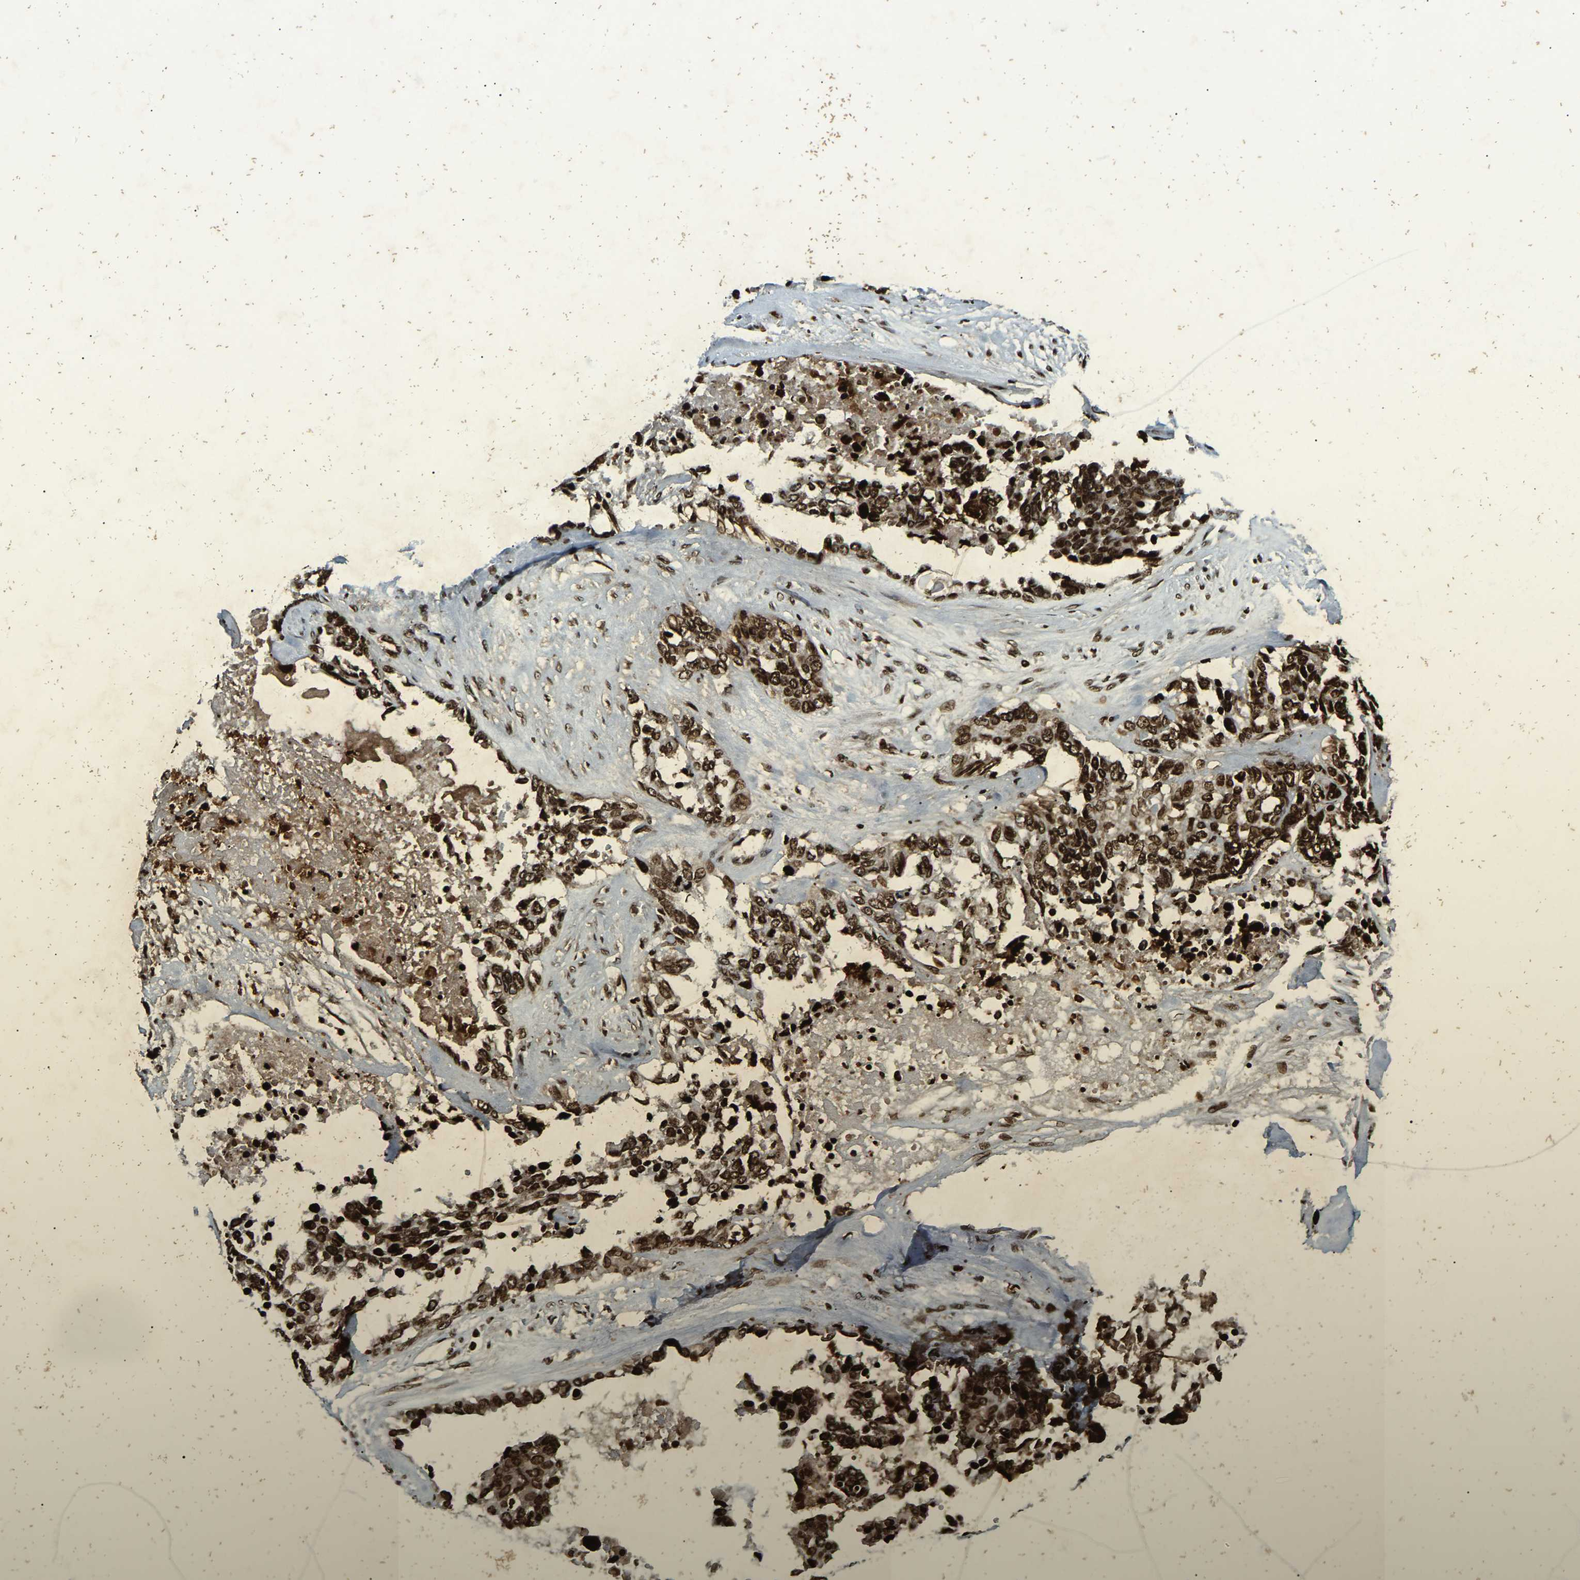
{"staining": {"intensity": "strong", "quantity": ">75%", "location": "nuclear"}, "tissue": "ovarian cancer", "cell_type": "Tumor cells", "image_type": "cancer", "snomed": [{"axis": "morphology", "description": "Cystadenocarcinoma, serous, NOS"}, {"axis": "topography", "description": "Ovary"}], "caption": "A high-resolution histopathology image shows immunohistochemistry staining of ovarian serous cystadenocarcinoma, which displays strong nuclear staining in about >75% of tumor cells.", "gene": "LRRC61", "patient": {"sex": "female", "age": 44}}